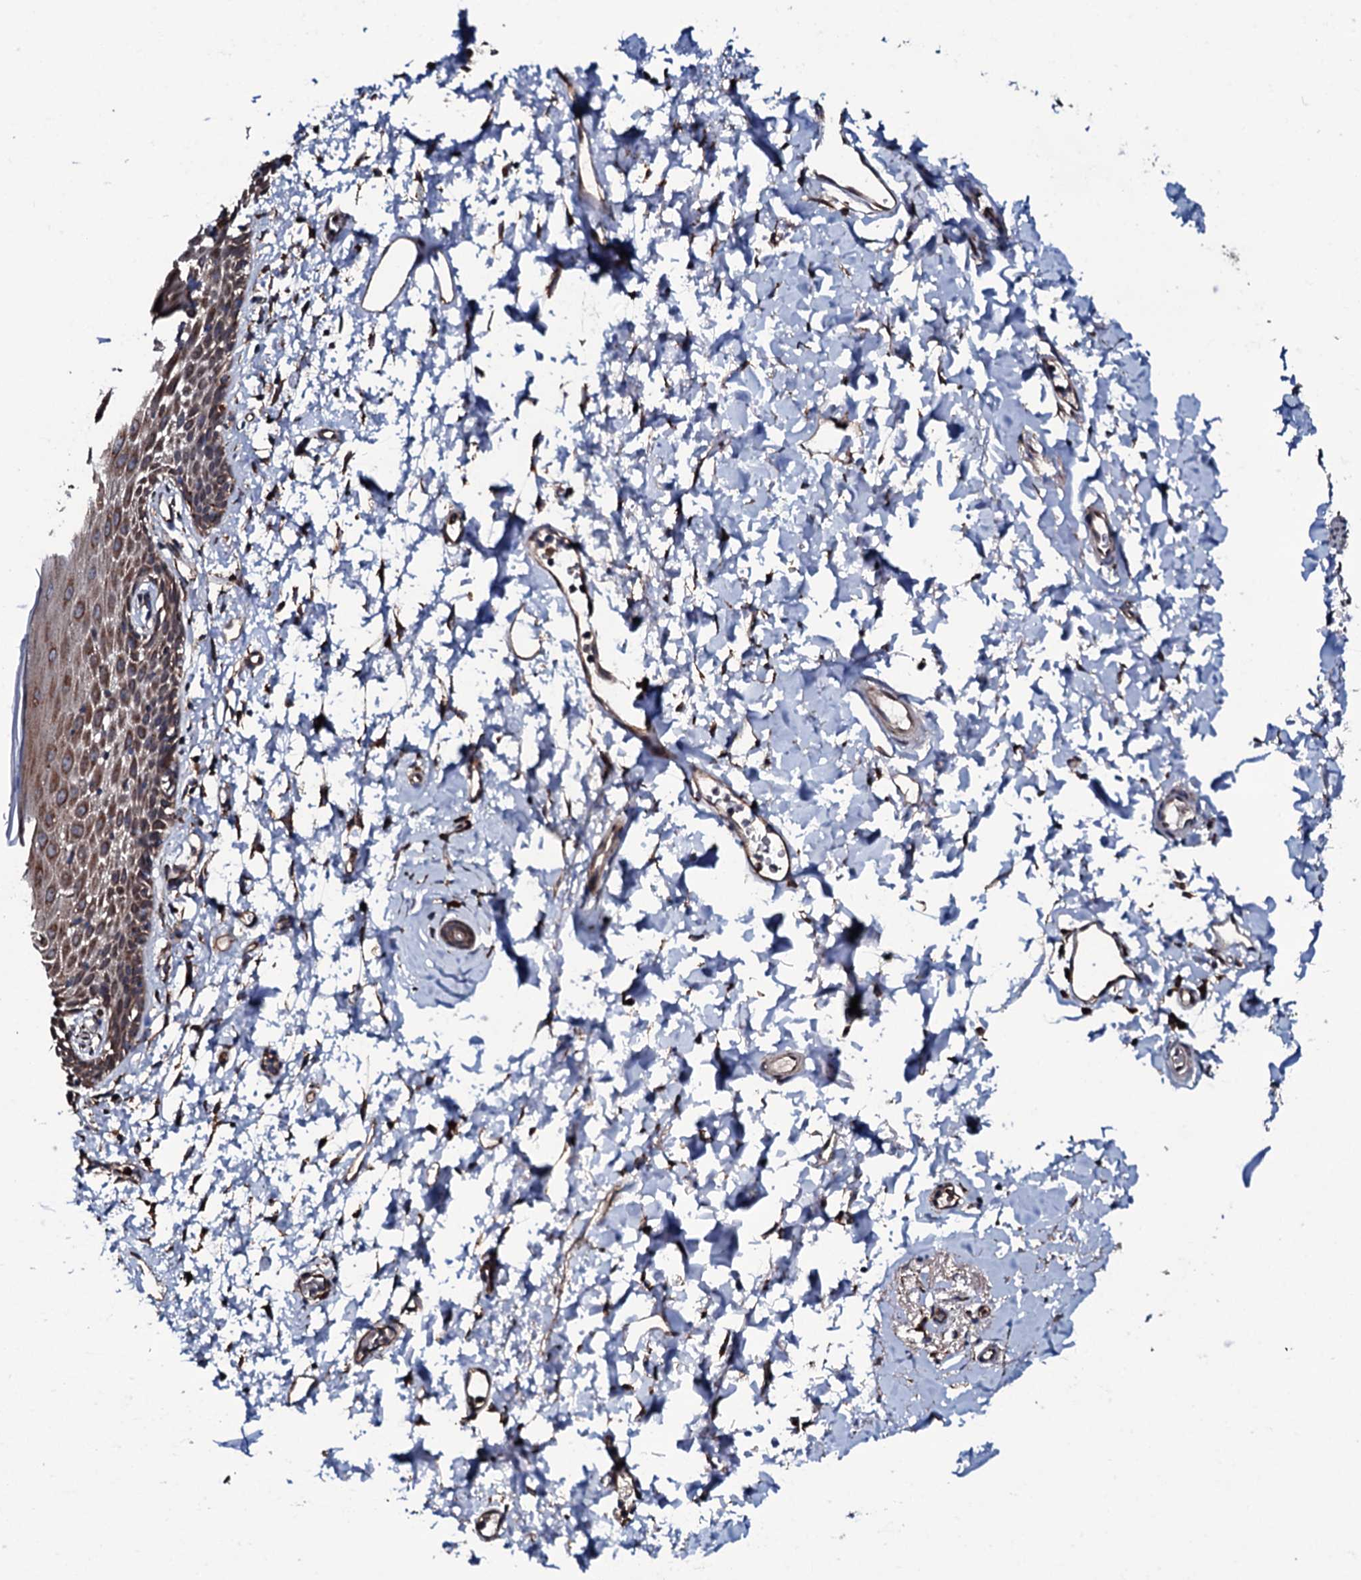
{"staining": {"intensity": "moderate", "quantity": ">75%", "location": "cytoplasmic/membranous"}, "tissue": "skin", "cell_type": "Epidermal cells", "image_type": "normal", "snomed": [{"axis": "morphology", "description": "Normal tissue, NOS"}, {"axis": "topography", "description": "Vulva"}], "caption": "Epidermal cells exhibit moderate cytoplasmic/membranous staining in about >75% of cells in benign skin. The protein of interest is shown in brown color, while the nuclei are stained blue.", "gene": "RAB12", "patient": {"sex": "female", "age": 68}}